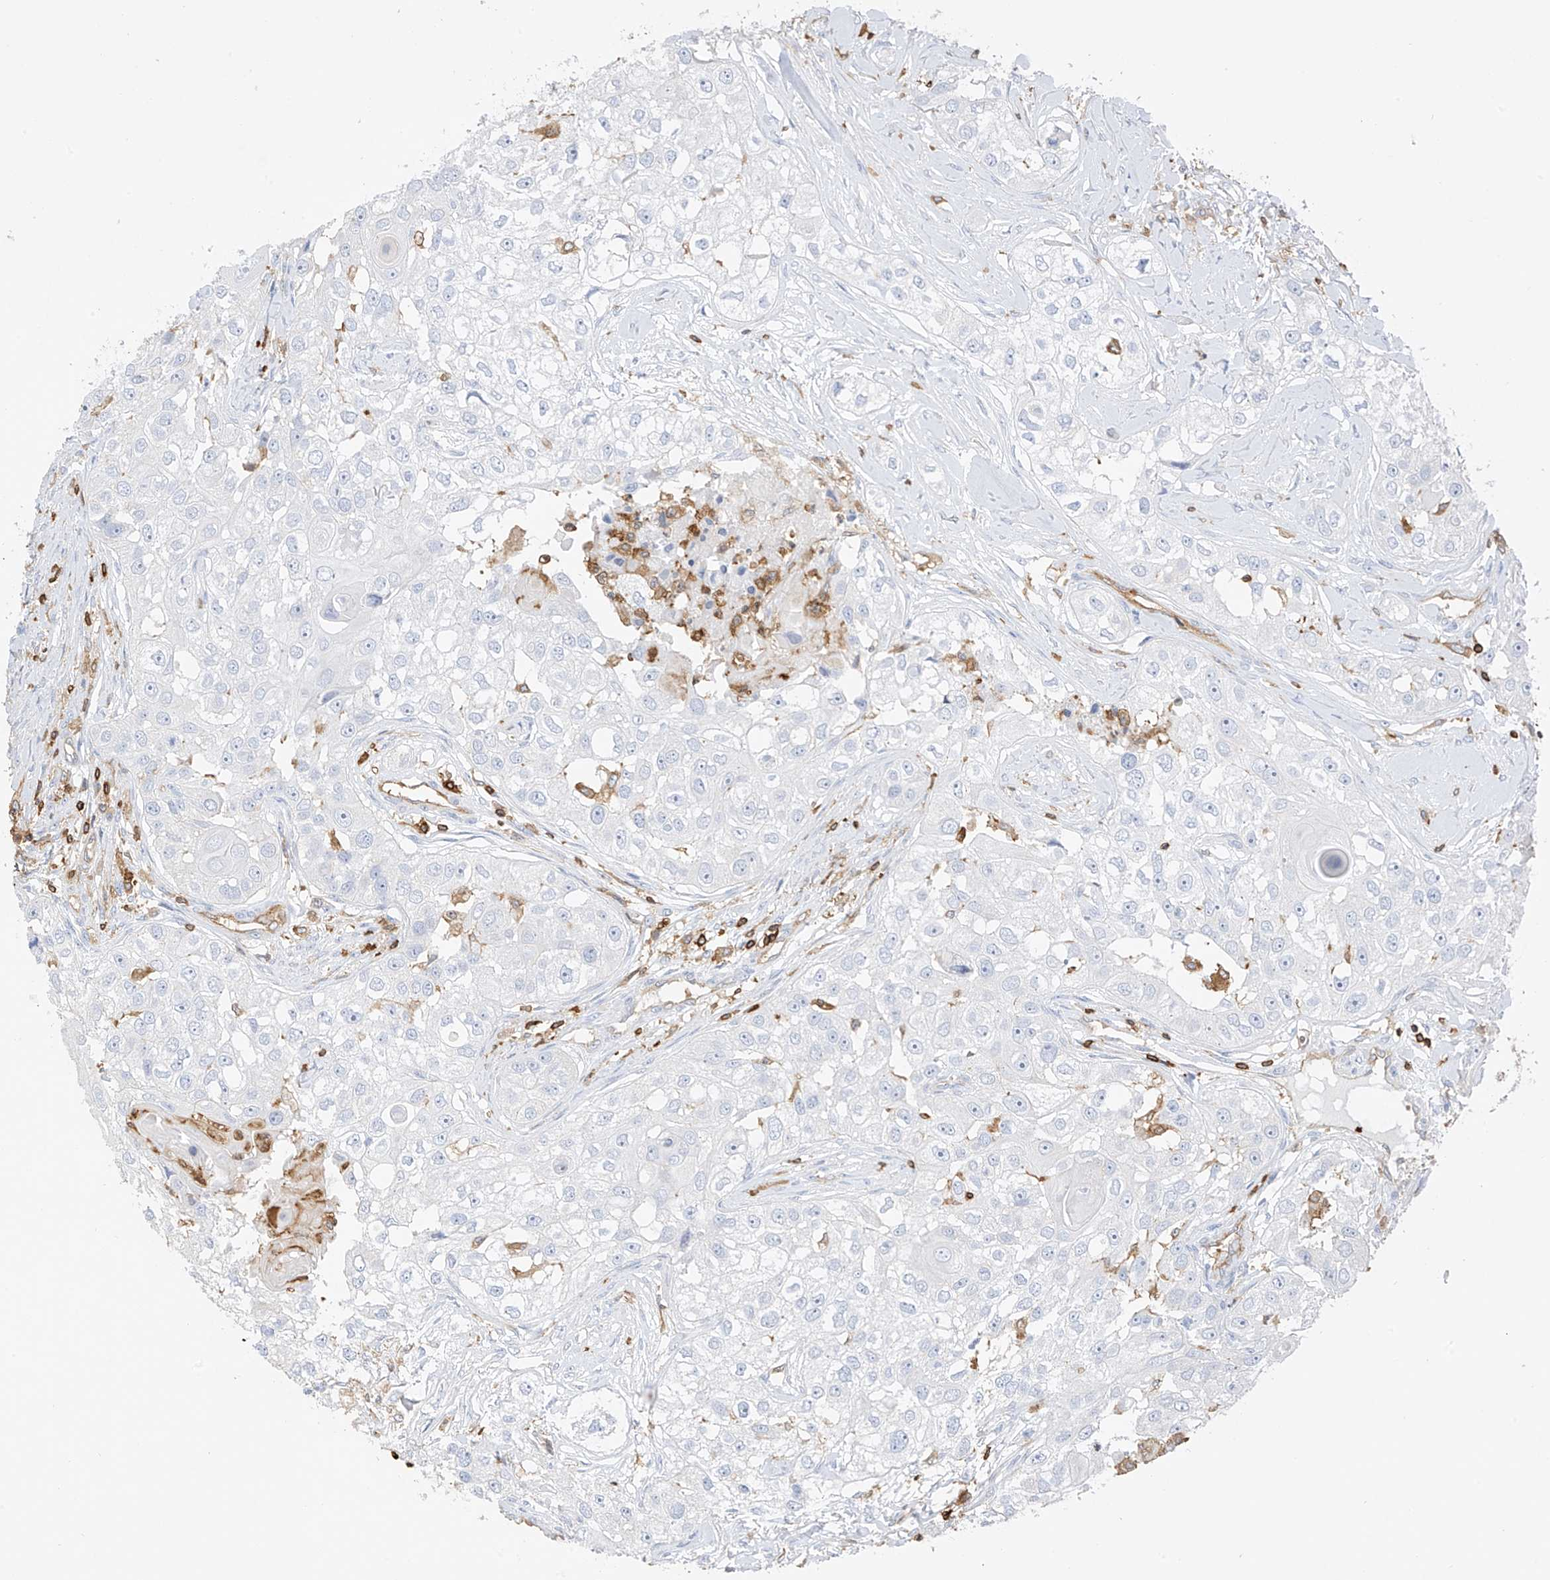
{"staining": {"intensity": "negative", "quantity": "none", "location": "none"}, "tissue": "head and neck cancer", "cell_type": "Tumor cells", "image_type": "cancer", "snomed": [{"axis": "morphology", "description": "Normal tissue, NOS"}, {"axis": "morphology", "description": "Squamous cell carcinoma, NOS"}, {"axis": "topography", "description": "Skeletal muscle"}, {"axis": "topography", "description": "Head-Neck"}], "caption": "Immunohistochemistry (IHC) photomicrograph of head and neck squamous cell carcinoma stained for a protein (brown), which shows no positivity in tumor cells.", "gene": "ARHGAP25", "patient": {"sex": "male", "age": 51}}